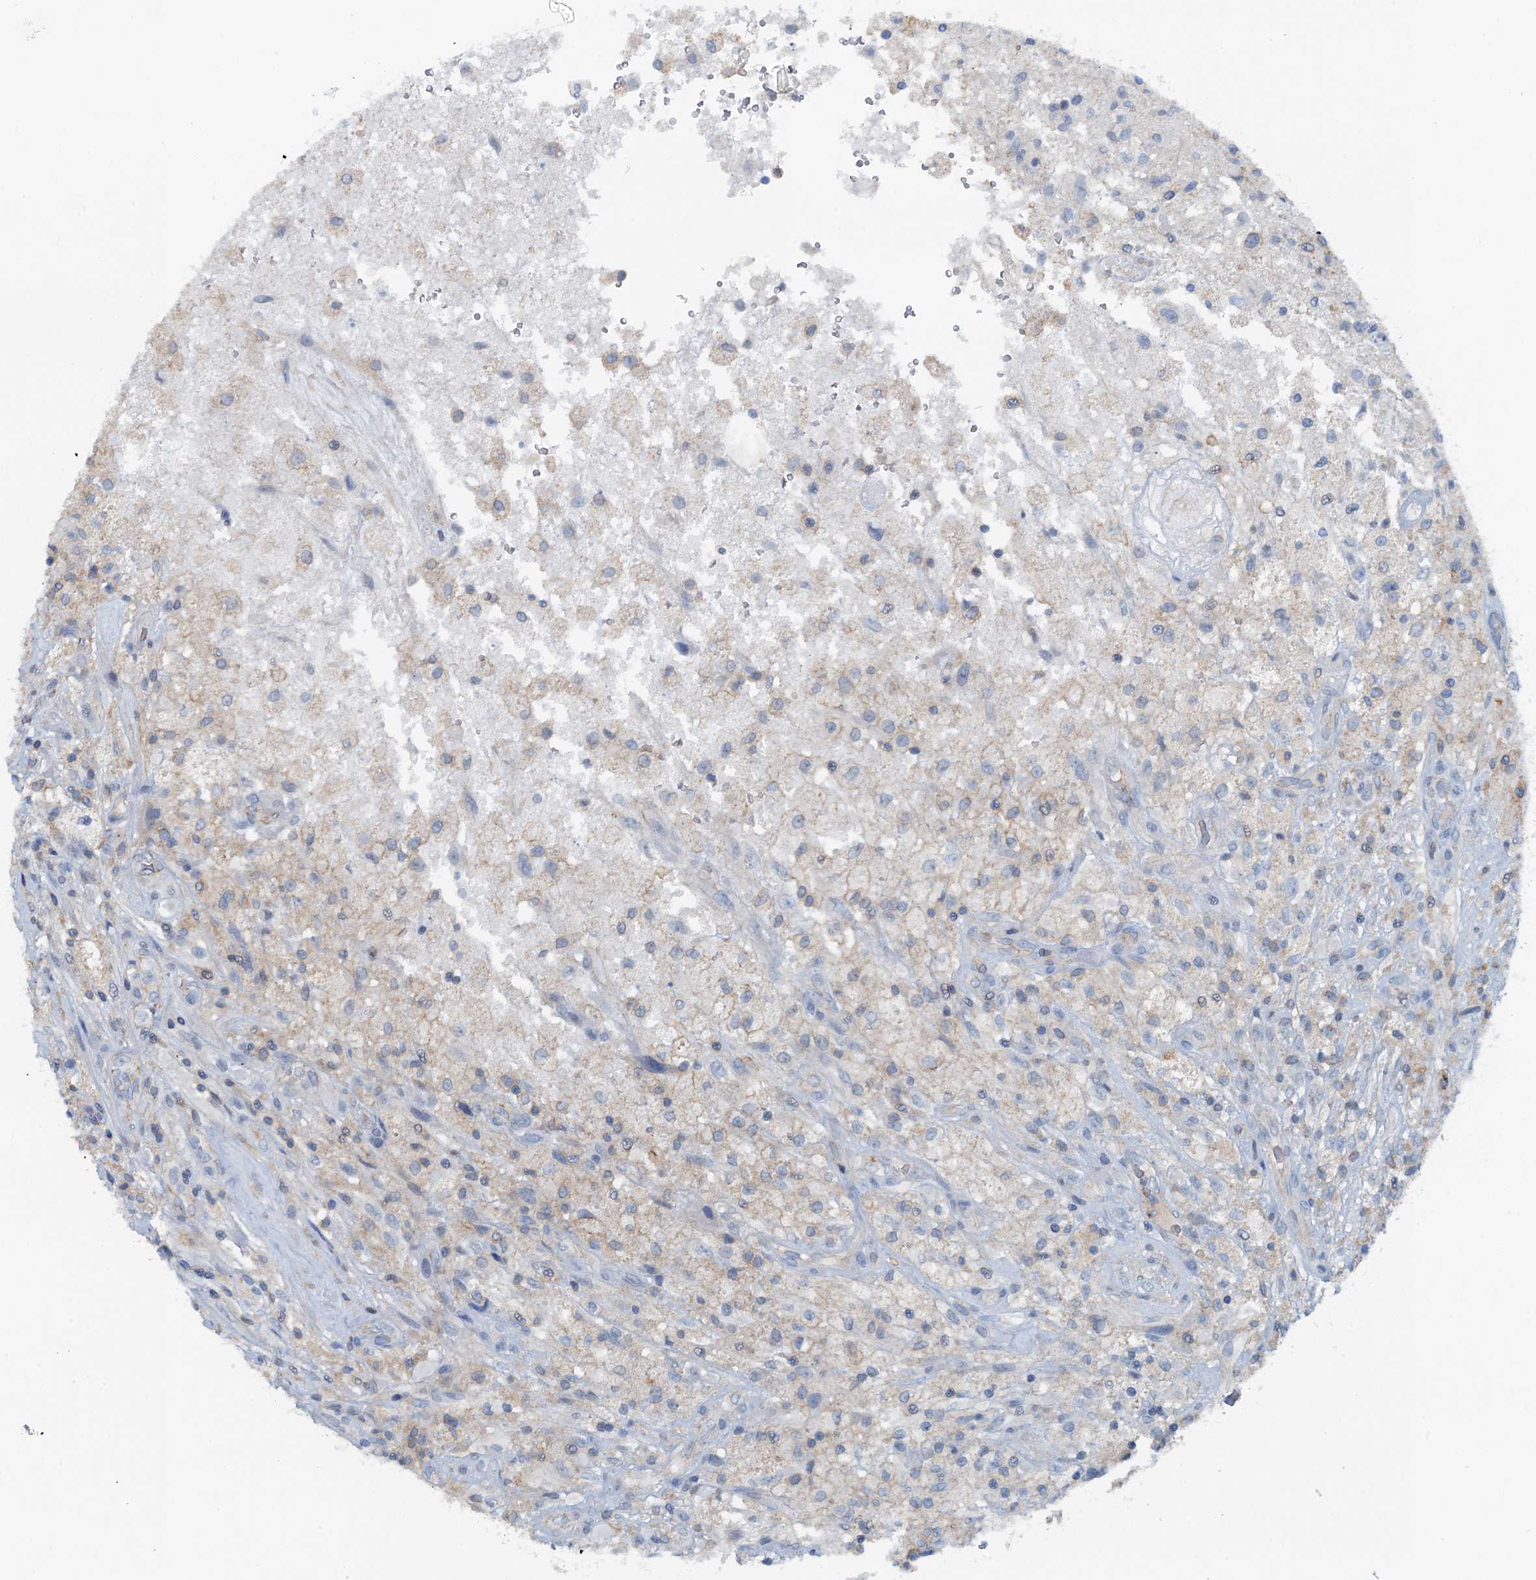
{"staining": {"intensity": "negative", "quantity": "none", "location": "none"}, "tissue": "glioma", "cell_type": "Tumor cells", "image_type": "cancer", "snomed": [{"axis": "morphology", "description": "Glioma, malignant, High grade"}, {"axis": "topography", "description": "Brain"}], "caption": "Immunohistochemistry image of glioma stained for a protein (brown), which exhibits no expression in tumor cells.", "gene": "THAP10", "patient": {"sex": "male", "age": 56}}